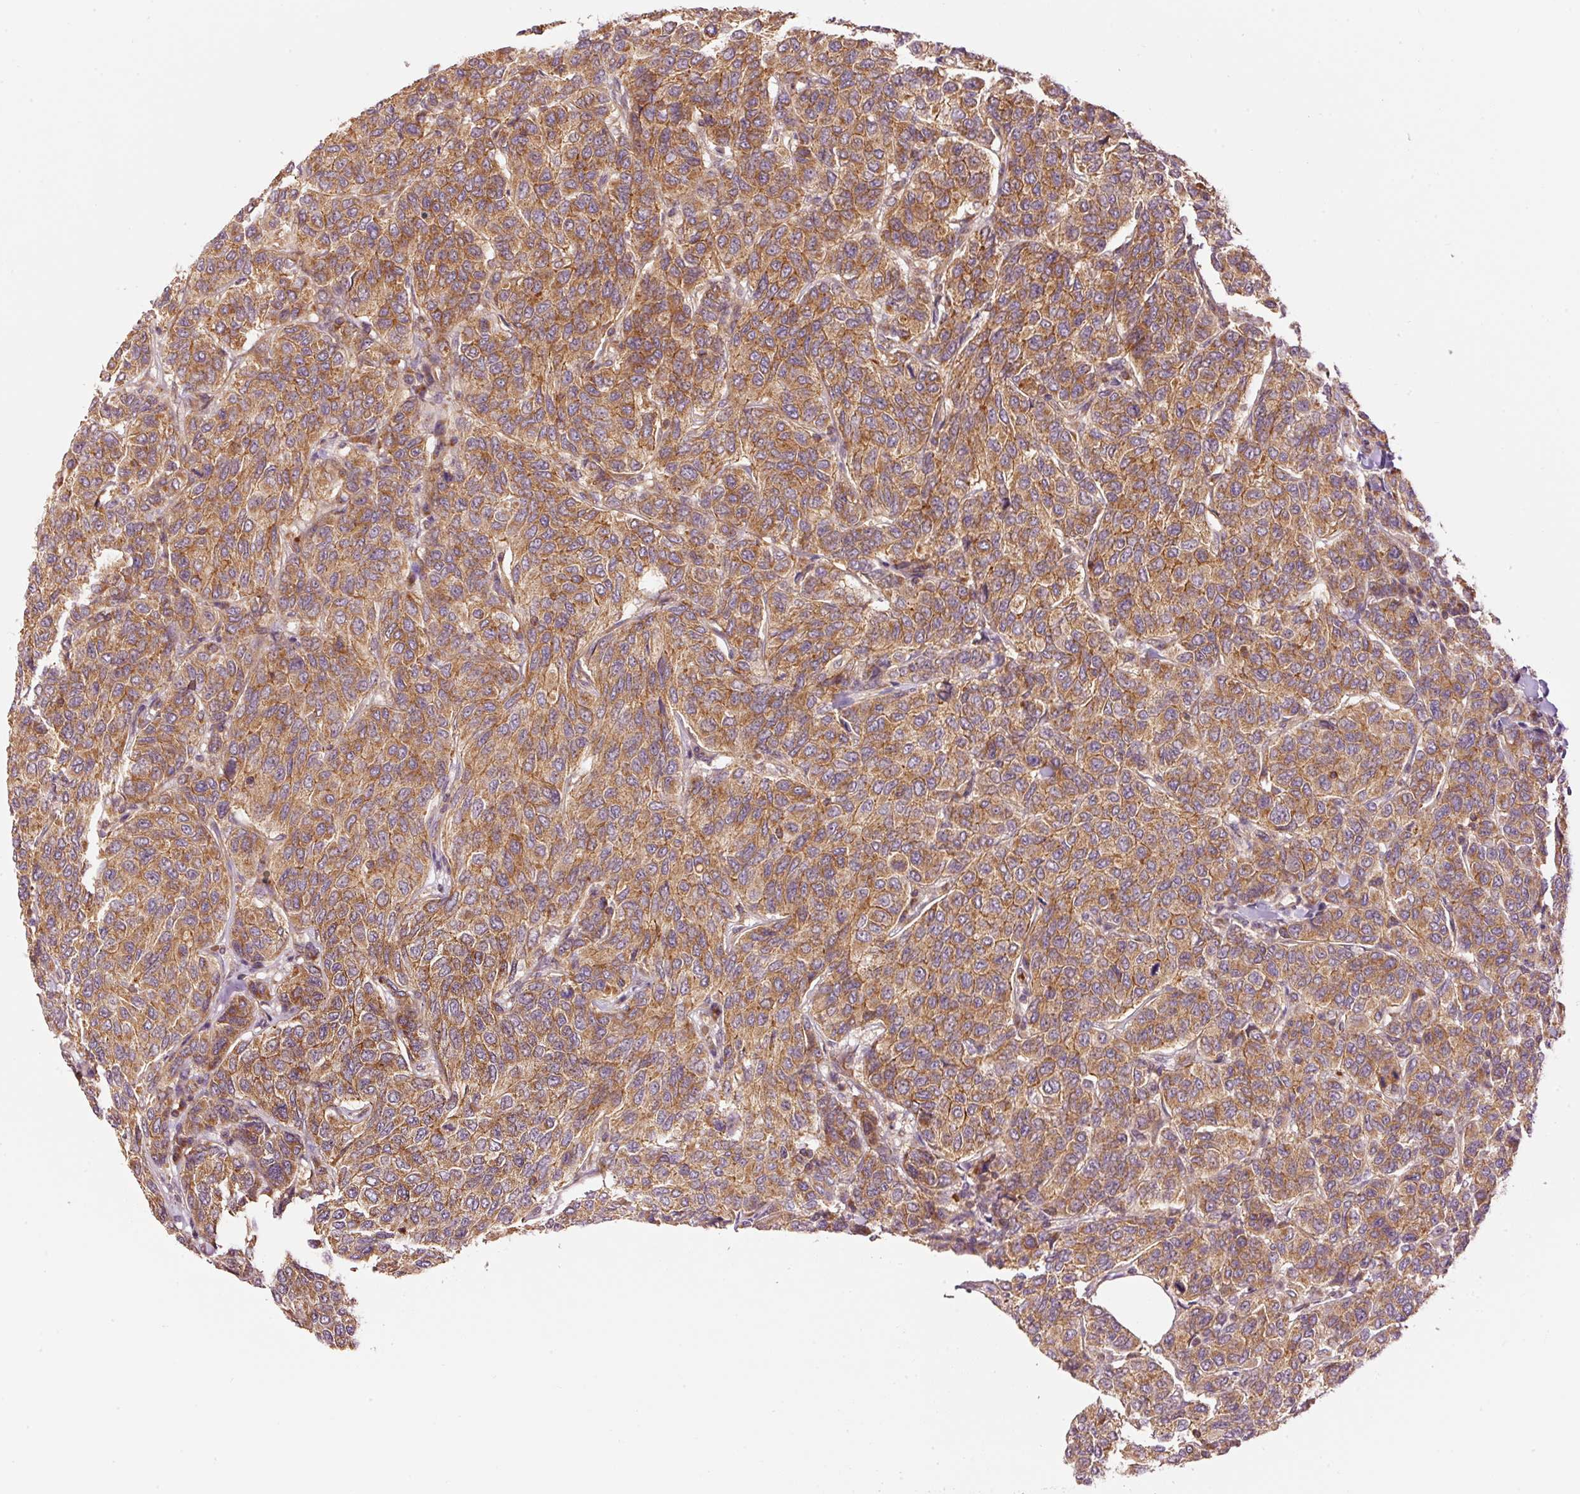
{"staining": {"intensity": "moderate", "quantity": ">75%", "location": "cytoplasmic/membranous"}, "tissue": "breast cancer", "cell_type": "Tumor cells", "image_type": "cancer", "snomed": [{"axis": "morphology", "description": "Duct carcinoma"}, {"axis": "topography", "description": "Breast"}], "caption": "Breast infiltrating ductal carcinoma stained with DAB (3,3'-diaminobenzidine) IHC exhibits medium levels of moderate cytoplasmic/membranous positivity in approximately >75% of tumor cells. (brown staining indicates protein expression, while blue staining denotes nuclei).", "gene": "ADCY4", "patient": {"sex": "female", "age": 55}}